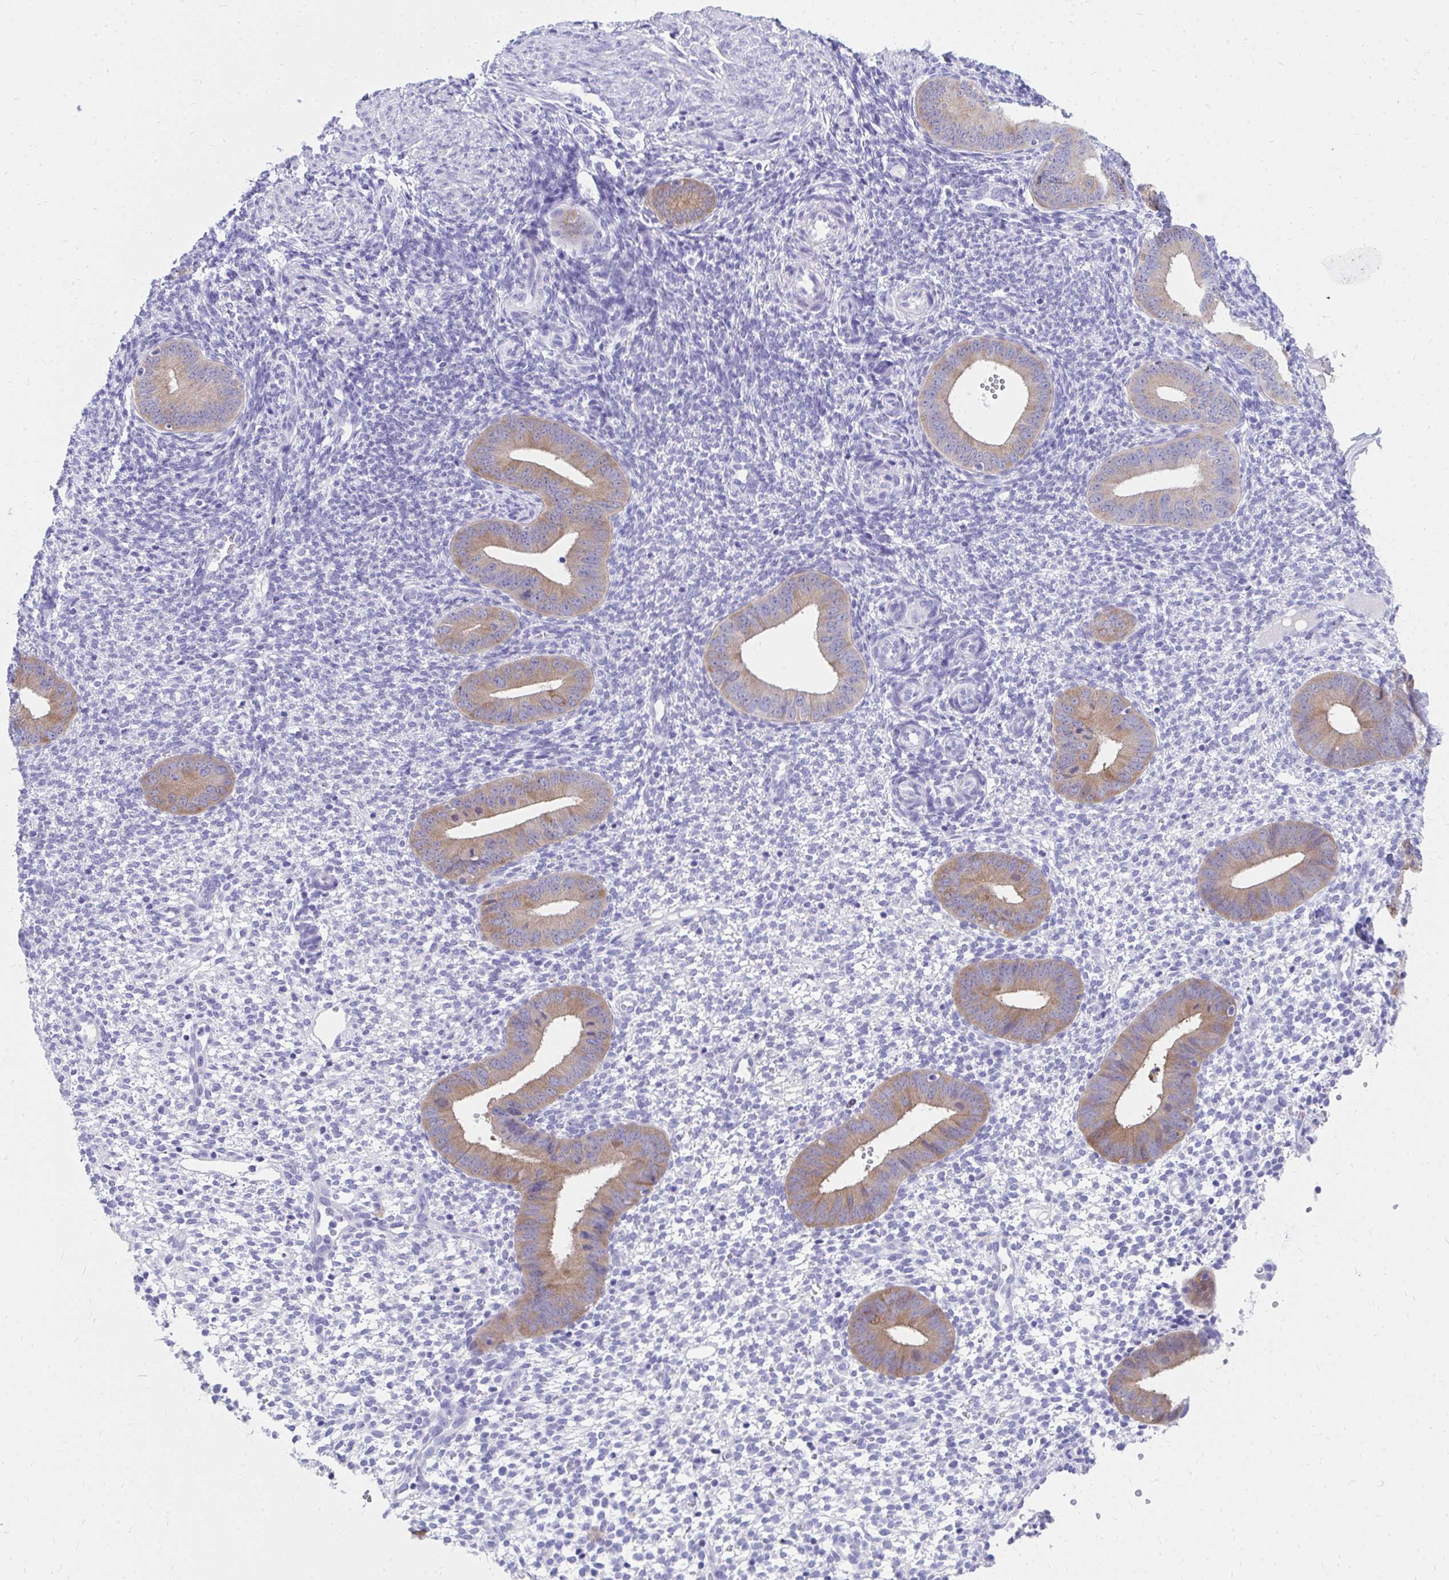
{"staining": {"intensity": "negative", "quantity": "none", "location": "none"}, "tissue": "endometrium", "cell_type": "Cells in endometrial stroma", "image_type": "normal", "snomed": [{"axis": "morphology", "description": "Normal tissue, NOS"}, {"axis": "topography", "description": "Endometrium"}], "caption": "The histopathology image displays no staining of cells in endometrial stroma in unremarkable endometrium.", "gene": "HGD", "patient": {"sex": "female", "age": 40}}